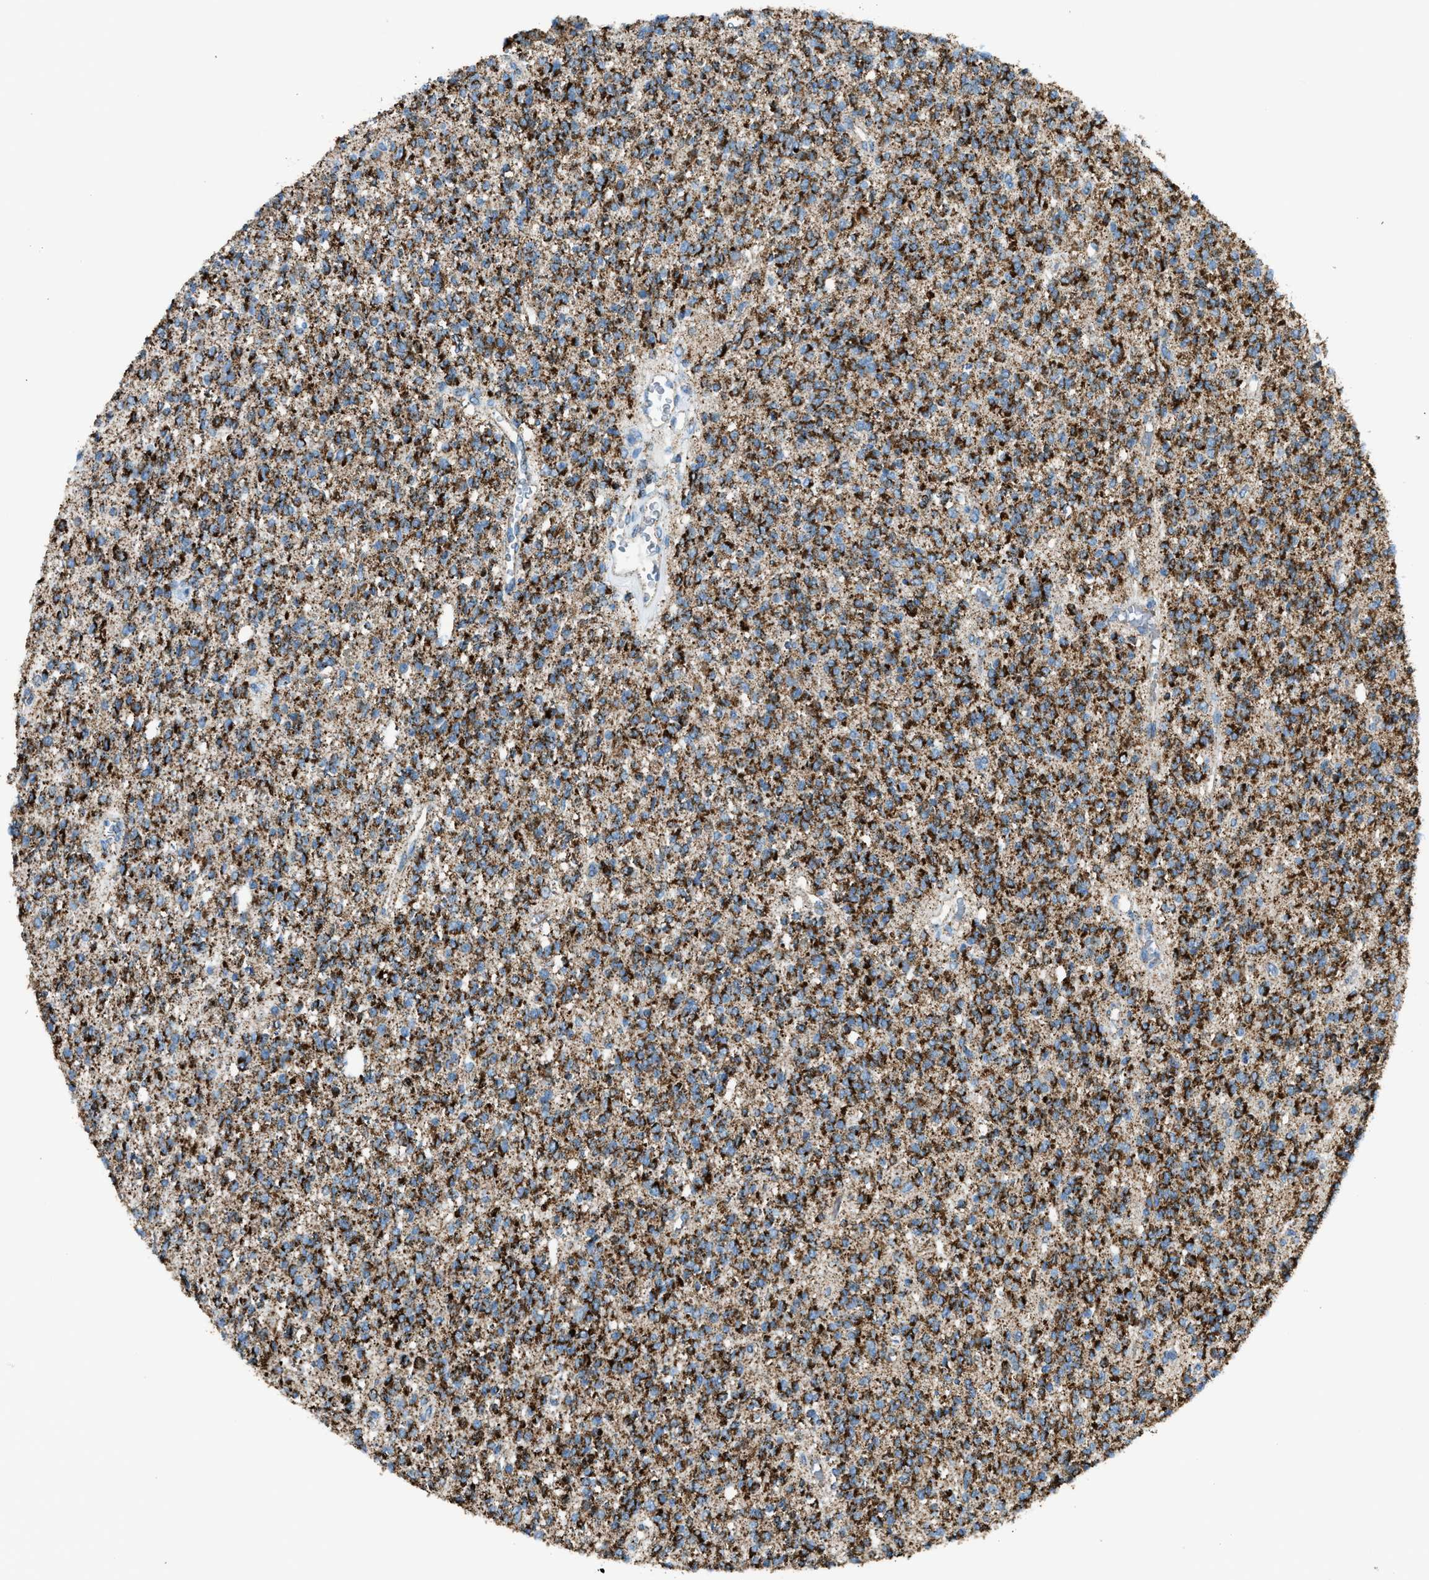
{"staining": {"intensity": "strong", "quantity": ">75%", "location": "cytoplasmic/membranous"}, "tissue": "glioma", "cell_type": "Tumor cells", "image_type": "cancer", "snomed": [{"axis": "morphology", "description": "Glioma, malignant, High grade"}, {"axis": "topography", "description": "Brain"}], "caption": "The photomicrograph displays immunohistochemical staining of glioma. There is strong cytoplasmic/membranous expression is identified in about >75% of tumor cells.", "gene": "MDH2", "patient": {"sex": "male", "age": 34}}